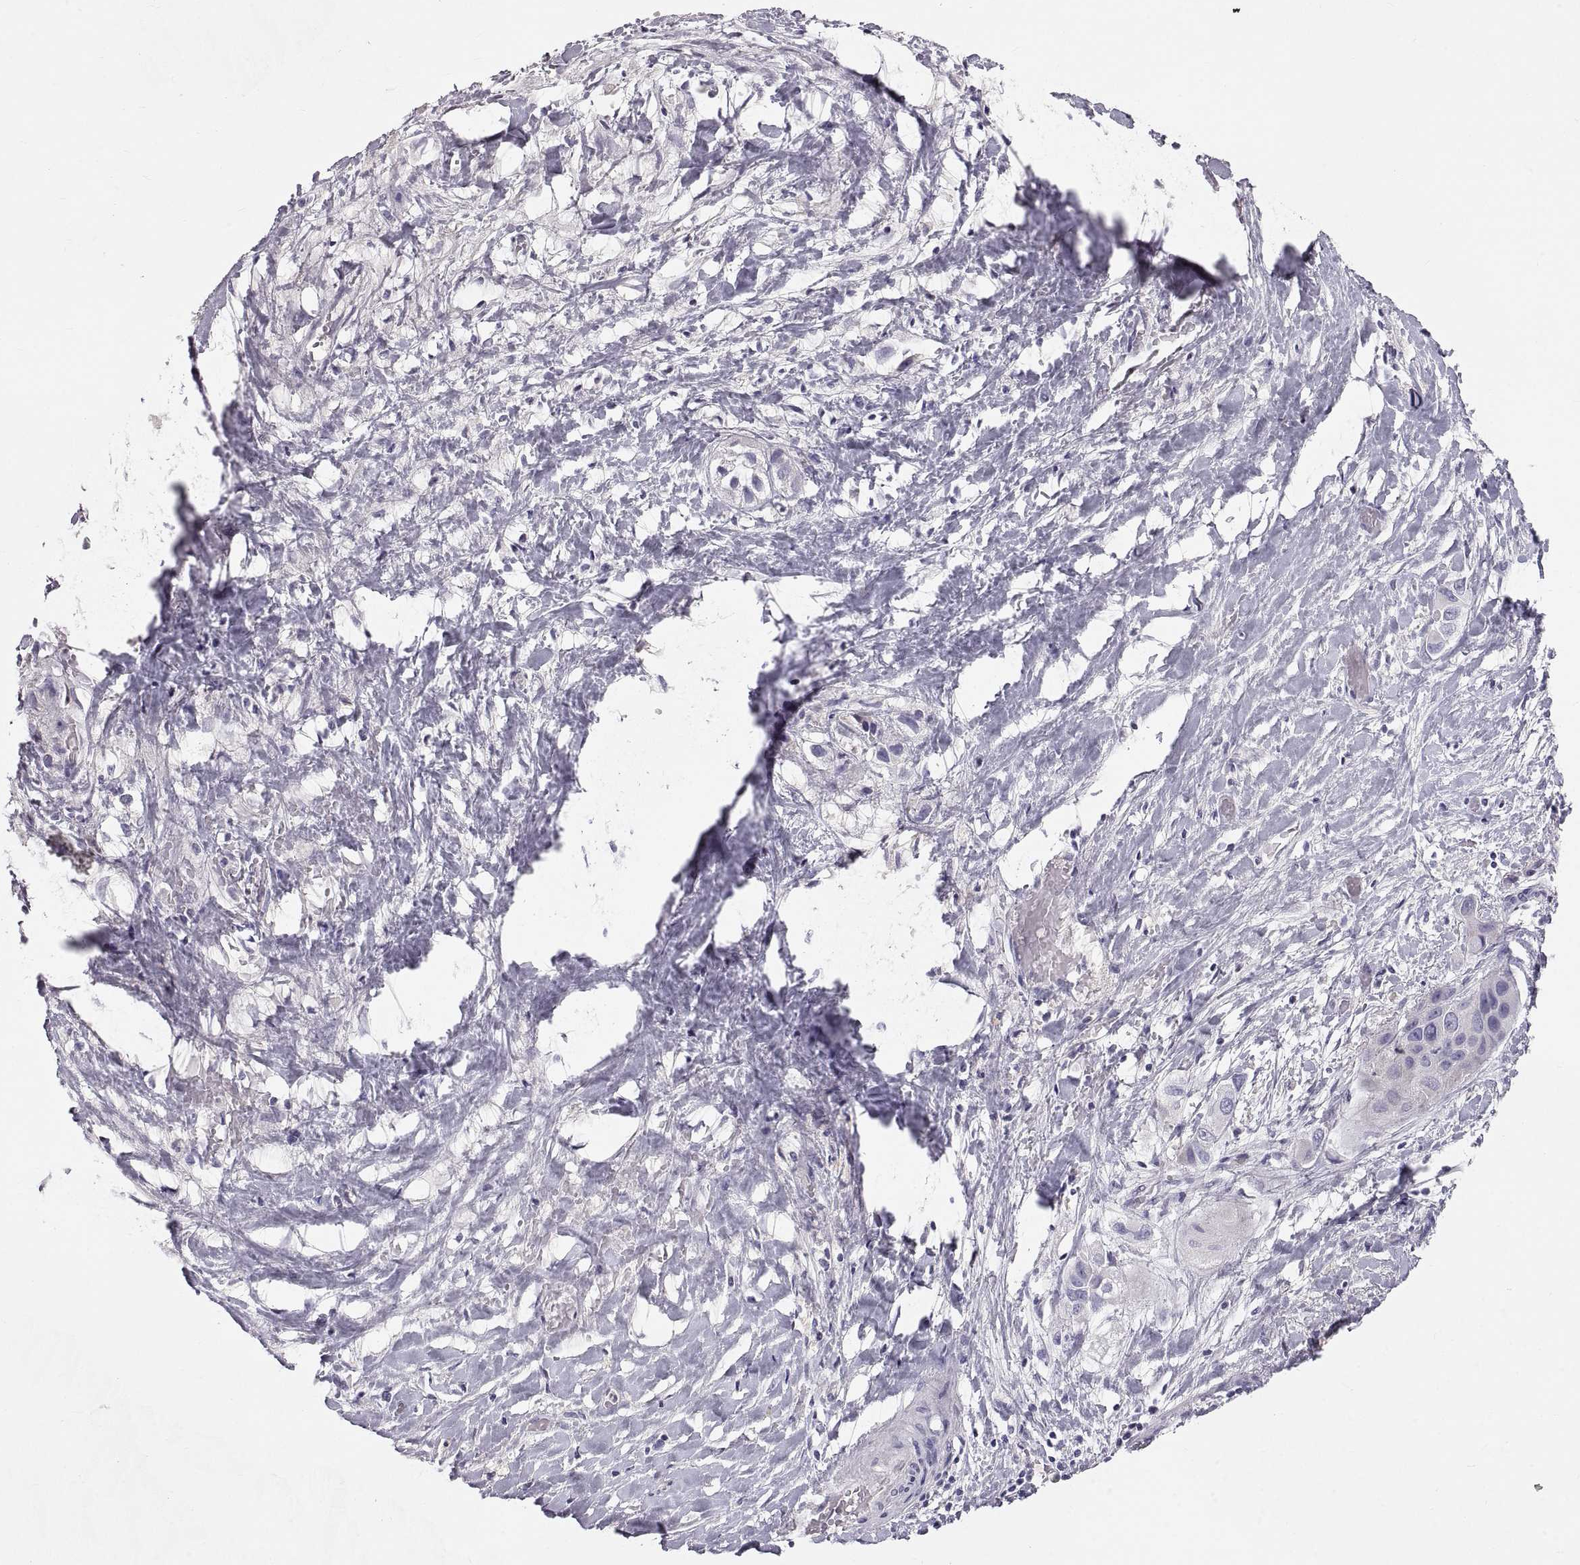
{"staining": {"intensity": "negative", "quantity": "none", "location": "none"}, "tissue": "liver cancer", "cell_type": "Tumor cells", "image_type": "cancer", "snomed": [{"axis": "morphology", "description": "Cholangiocarcinoma"}, {"axis": "topography", "description": "Liver"}], "caption": "High magnification brightfield microscopy of cholangiocarcinoma (liver) stained with DAB (brown) and counterstained with hematoxylin (blue): tumor cells show no significant staining. (Brightfield microscopy of DAB (3,3'-diaminobenzidine) immunohistochemistry (IHC) at high magnification).", "gene": "ADAM32", "patient": {"sex": "female", "age": 52}}